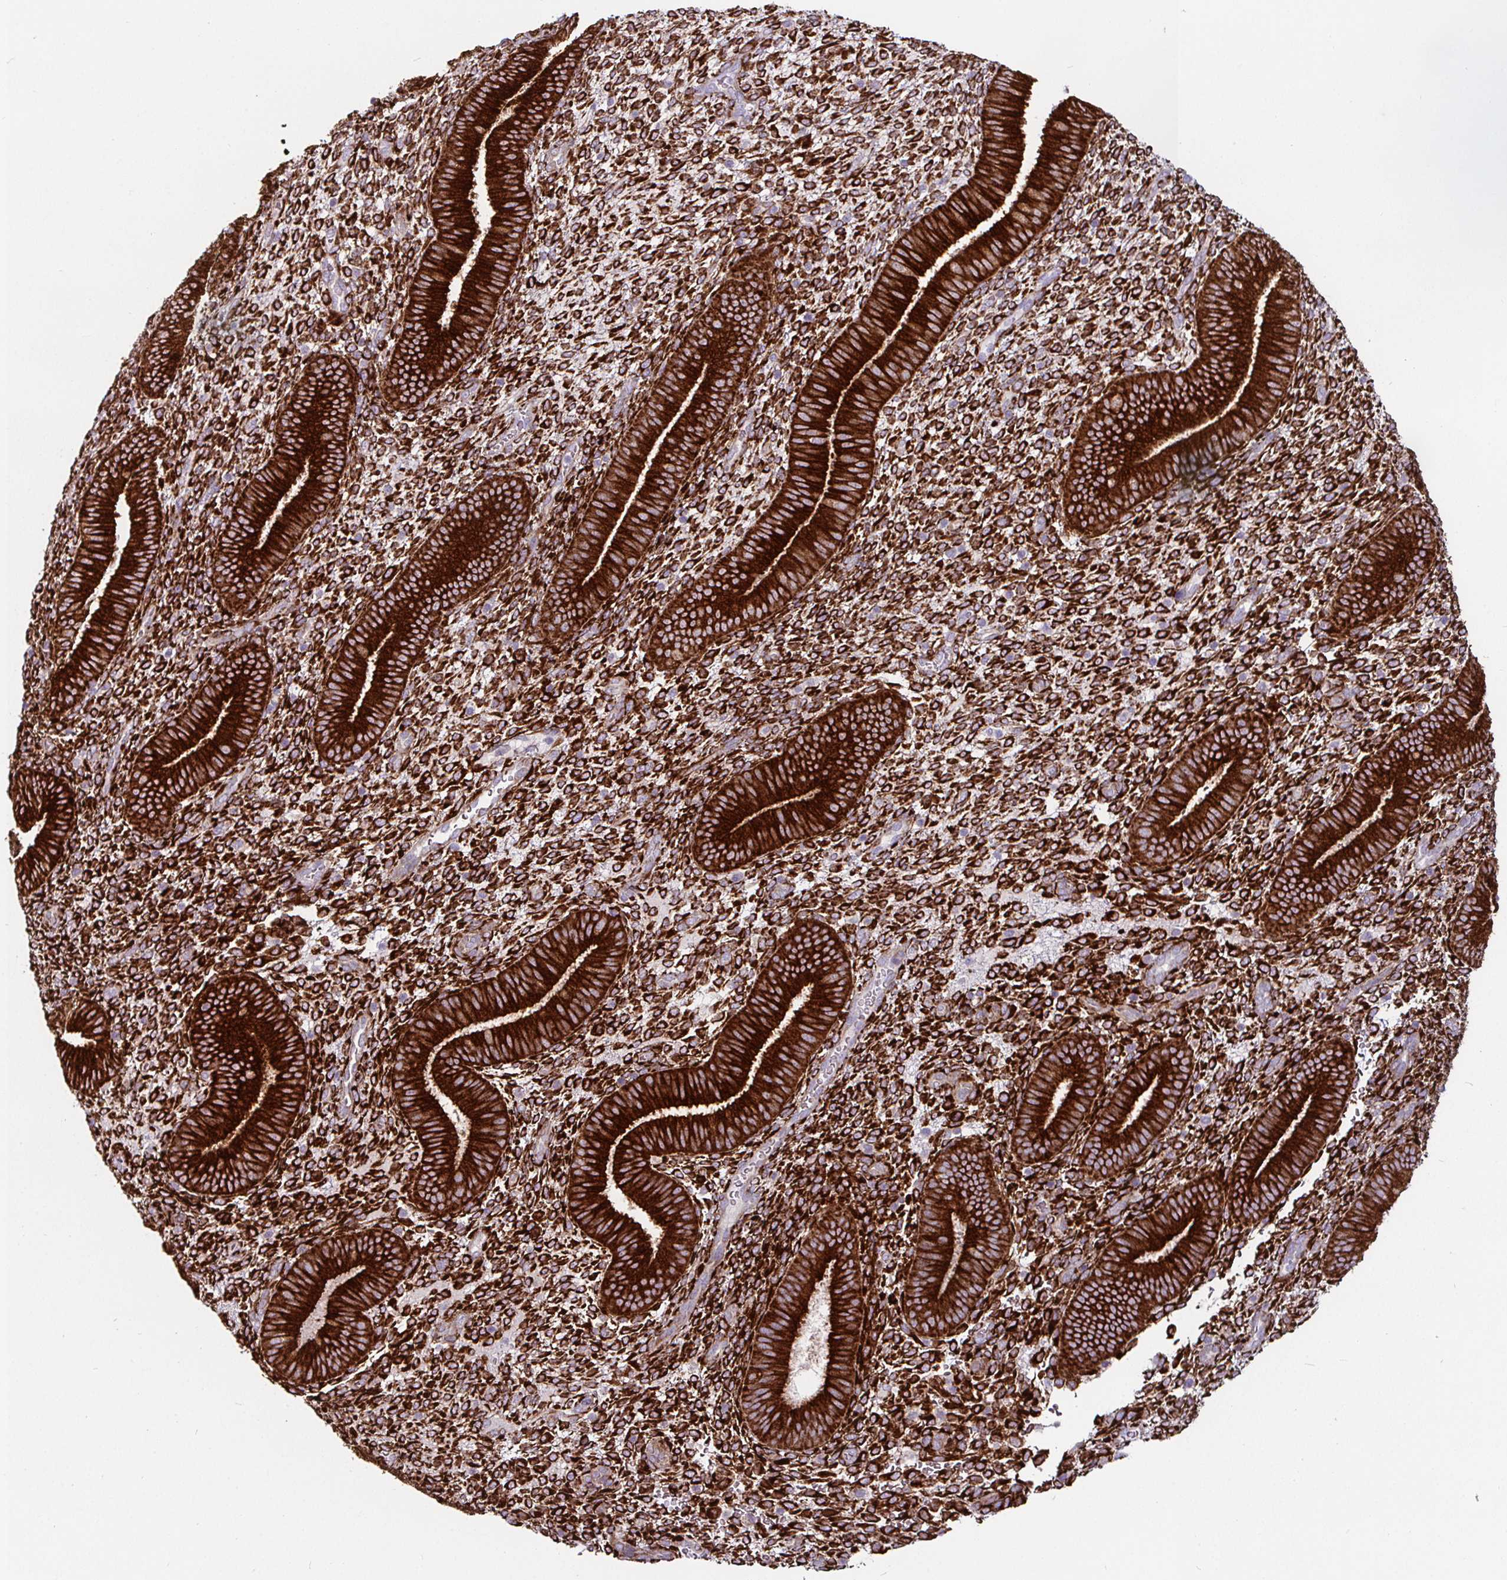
{"staining": {"intensity": "strong", "quantity": "25%-75%", "location": "cytoplasmic/membranous"}, "tissue": "endometrium", "cell_type": "Cells in endometrial stroma", "image_type": "normal", "snomed": [{"axis": "morphology", "description": "Normal tissue, NOS"}, {"axis": "topography", "description": "Endometrium"}], "caption": "Protein staining shows strong cytoplasmic/membranous expression in approximately 25%-75% of cells in endometrial stroma in benign endometrium. The staining was performed using DAB, with brown indicating positive protein expression. Nuclei are stained blue with hematoxylin.", "gene": "P4HA2", "patient": {"sex": "female", "age": 39}}